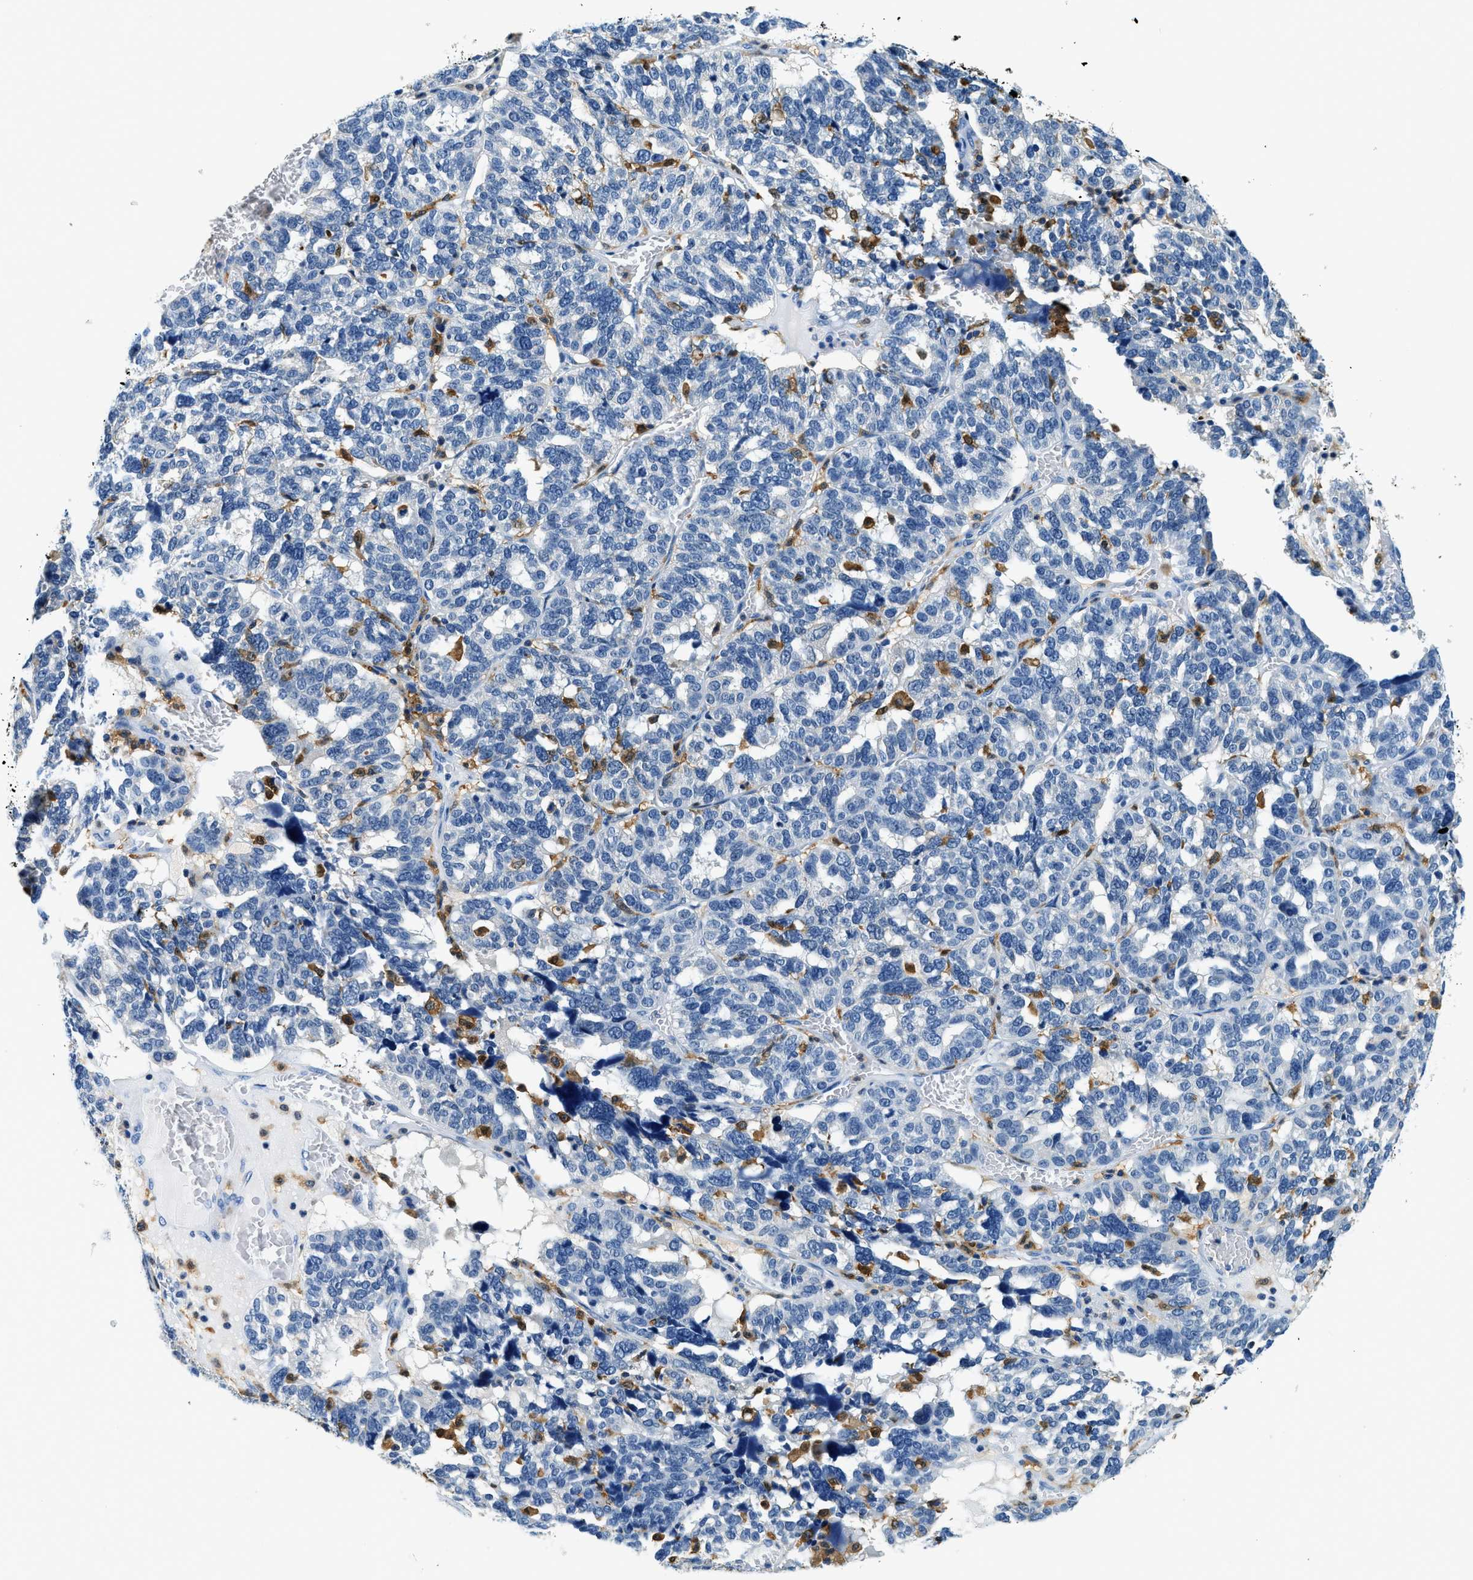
{"staining": {"intensity": "negative", "quantity": "none", "location": "none"}, "tissue": "ovarian cancer", "cell_type": "Tumor cells", "image_type": "cancer", "snomed": [{"axis": "morphology", "description": "Cystadenocarcinoma, serous, NOS"}, {"axis": "topography", "description": "Ovary"}], "caption": "Immunohistochemical staining of human ovarian cancer demonstrates no significant positivity in tumor cells. (Brightfield microscopy of DAB immunohistochemistry (IHC) at high magnification).", "gene": "CAPG", "patient": {"sex": "female", "age": 59}}